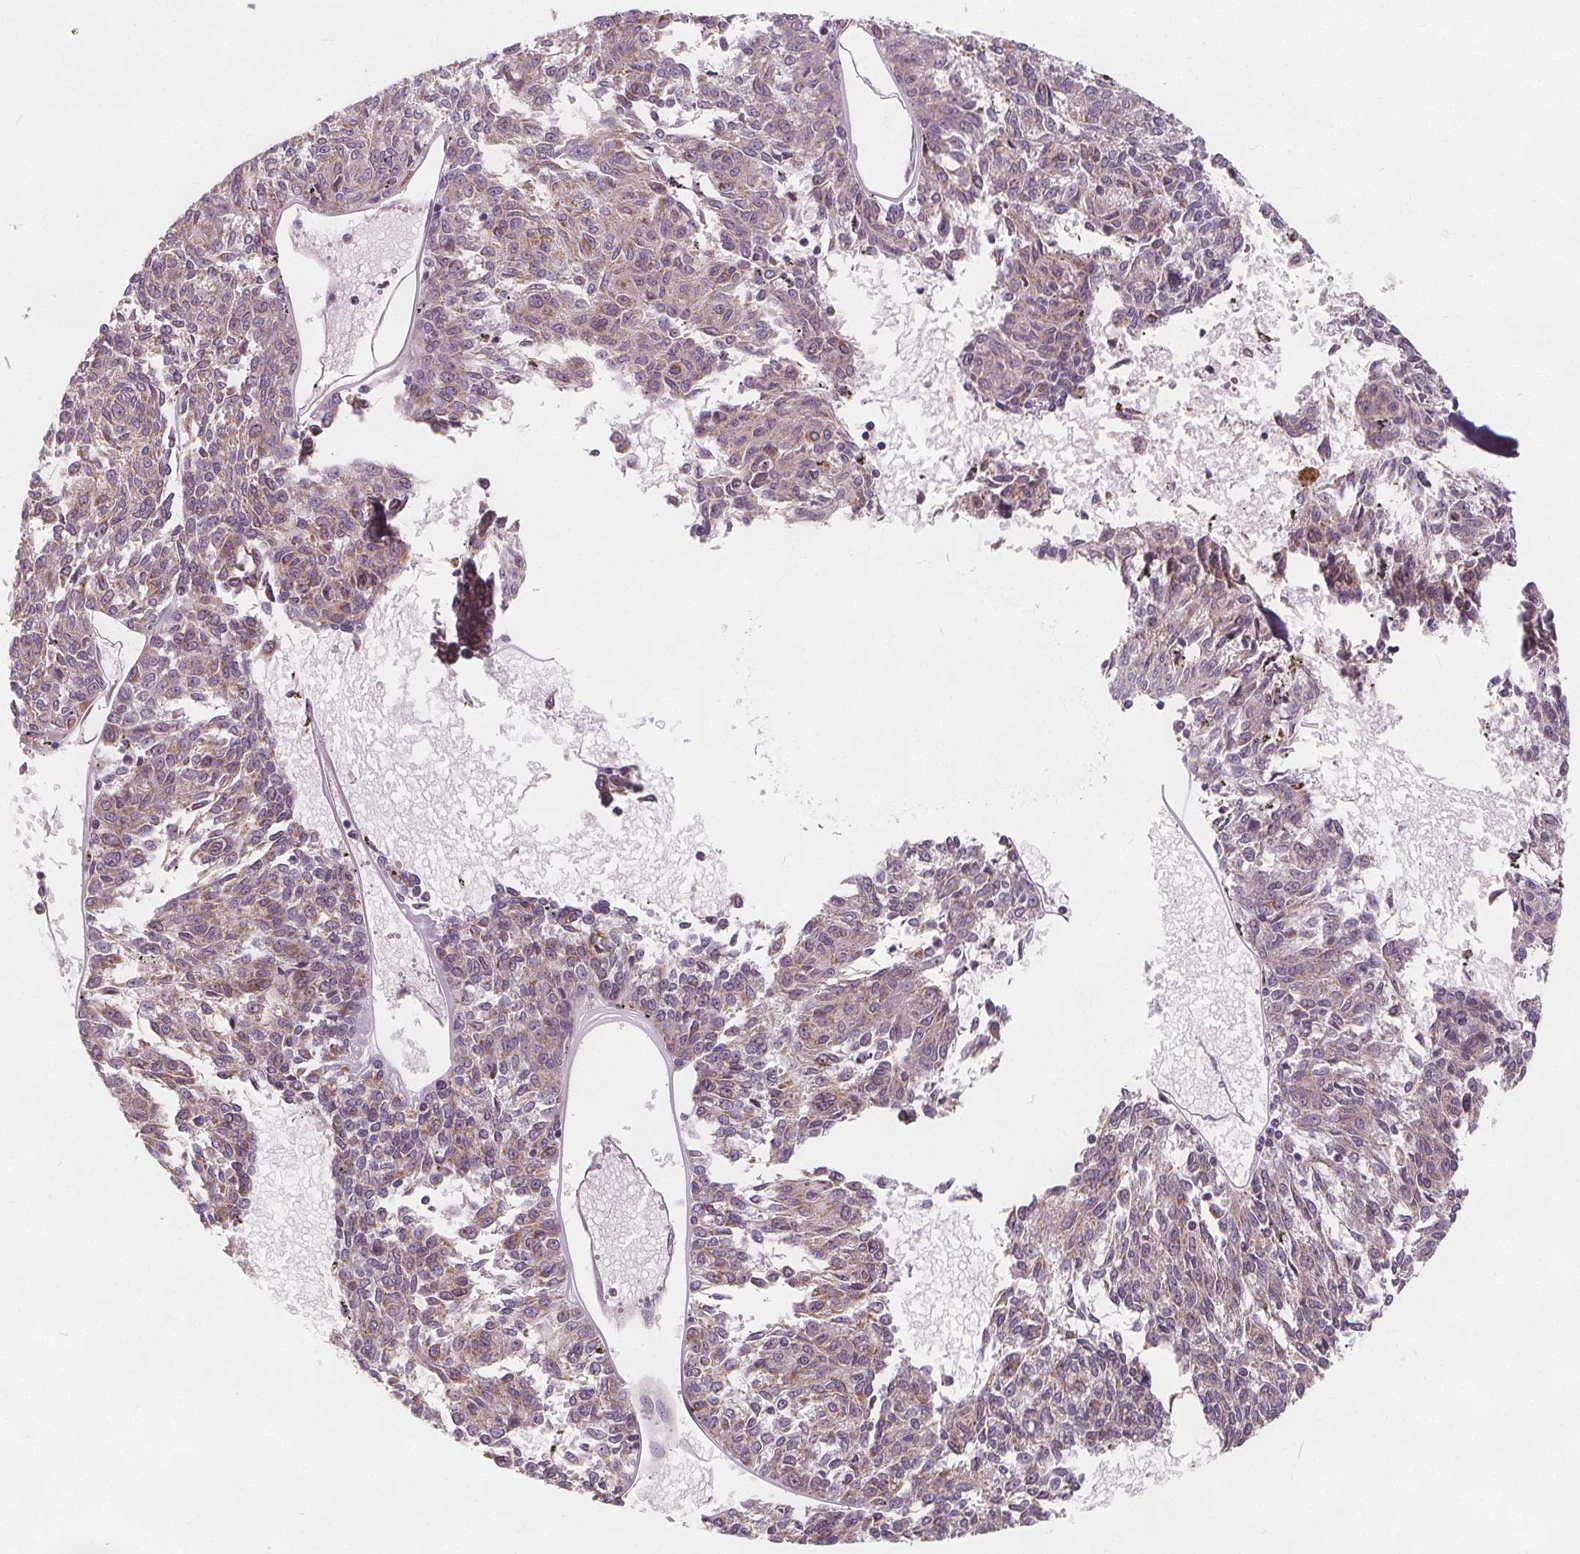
{"staining": {"intensity": "weak", "quantity": "25%-75%", "location": "cytoplasmic/membranous"}, "tissue": "melanoma", "cell_type": "Tumor cells", "image_type": "cancer", "snomed": [{"axis": "morphology", "description": "Malignant melanoma, NOS"}, {"axis": "topography", "description": "Skin"}], "caption": "High-magnification brightfield microscopy of malignant melanoma stained with DAB (3,3'-diaminobenzidine) (brown) and counterstained with hematoxylin (blue). tumor cells exhibit weak cytoplasmic/membranous expression is seen in approximately25%-75% of cells. (IHC, brightfield microscopy, high magnification).", "gene": "DRC3", "patient": {"sex": "female", "age": 72}}